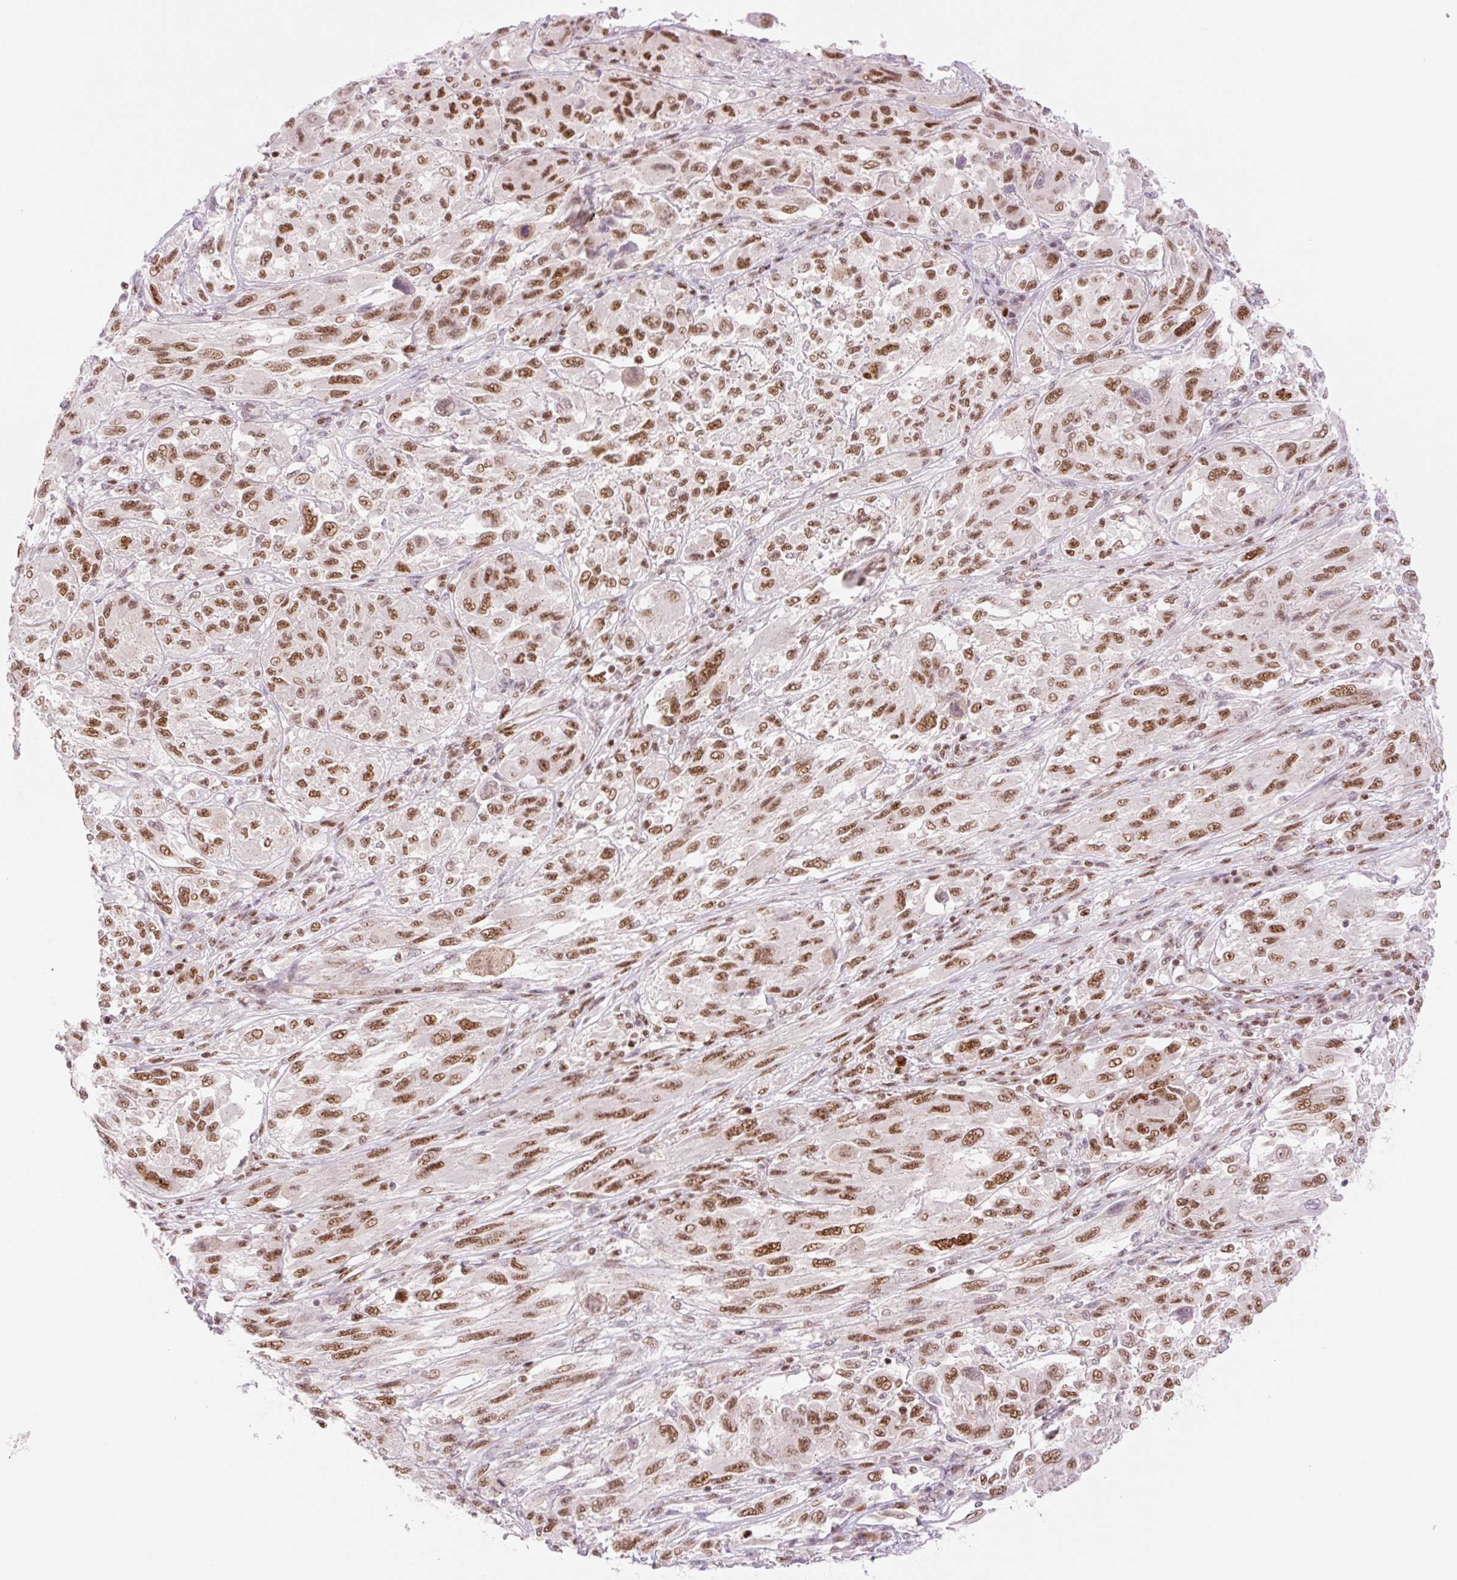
{"staining": {"intensity": "moderate", "quantity": ">75%", "location": "nuclear"}, "tissue": "melanoma", "cell_type": "Tumor cells", "image_type": "cancer", "snomed": [{"axis": "morphology", "description": "Malignant melanoma, NOS"}, {"axis": "topography", "description": "Skin"}], "caption": "IHC photomicrograph of neoplastic tissue: human malignant melanoma stained using IHC demonstrates medium levels of moderate protein expression localized specifically in the nuclear of tumor cells, appearing as a nuclear brown color.", "gene": "PRDM11", "patient": {"sex": "female", "age": 91}}